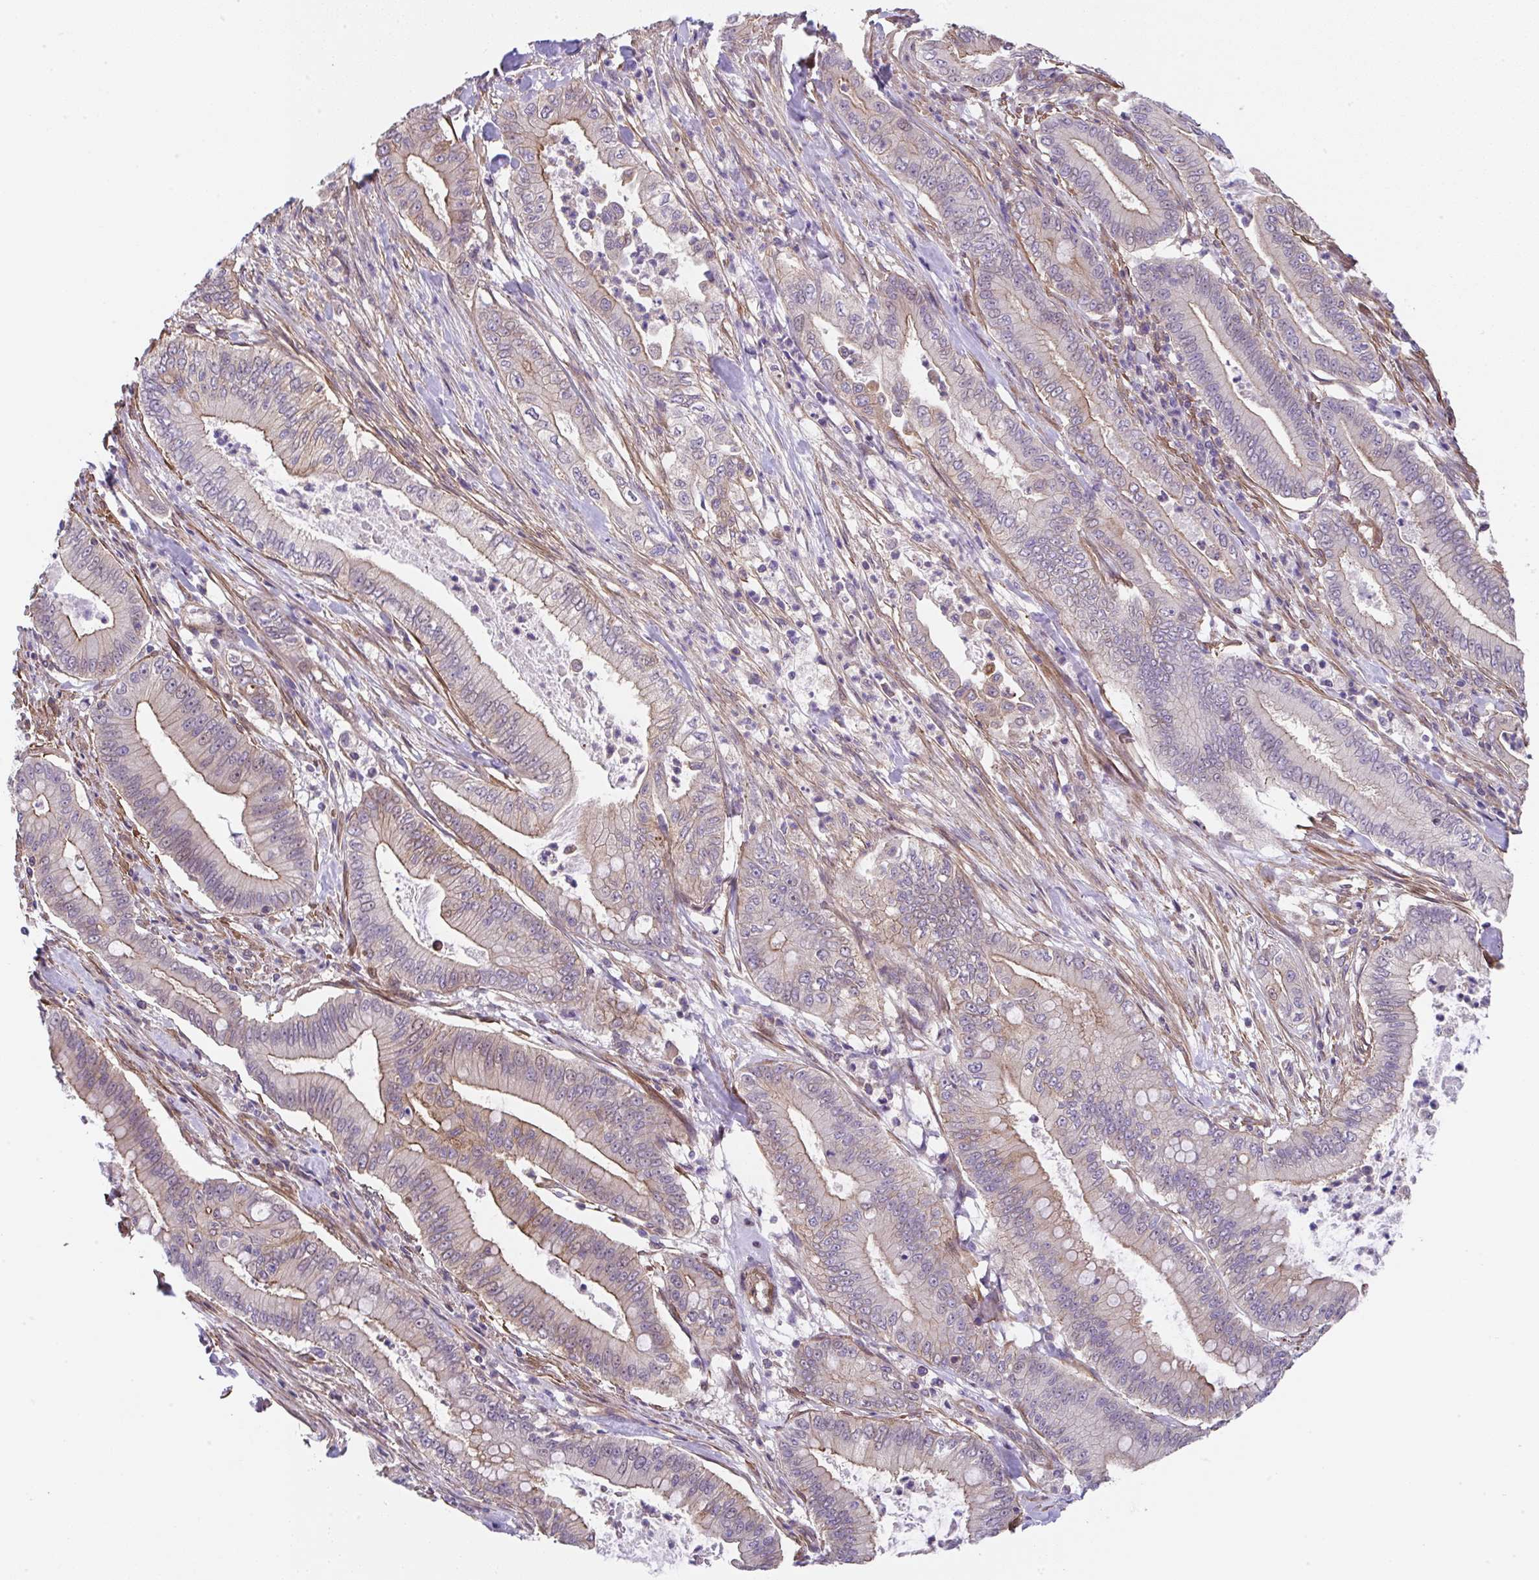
{"staining": {"intensity": "moderate", "quantity": "25%-75%", "location": "cytoplasmic/membranous"}, "tissue": "pancreatic cancer", "cell_type": "Tumor cells", "image_type": "cancer", "snomed": [{"axis": "morphology", "description": "Adenocarcinoma, NOS"}, {"axis": "topography", "description": "Pancreas"}], "caption": "Human pancreatic adenocarcinoma stained with a brown dye exhibits moderate cytoplasmic/membranous positive positivity in approximately 25%-75% of tumor cells.", "gene": "ZNF696", "patient": {"sex": "male", "age": 71}}